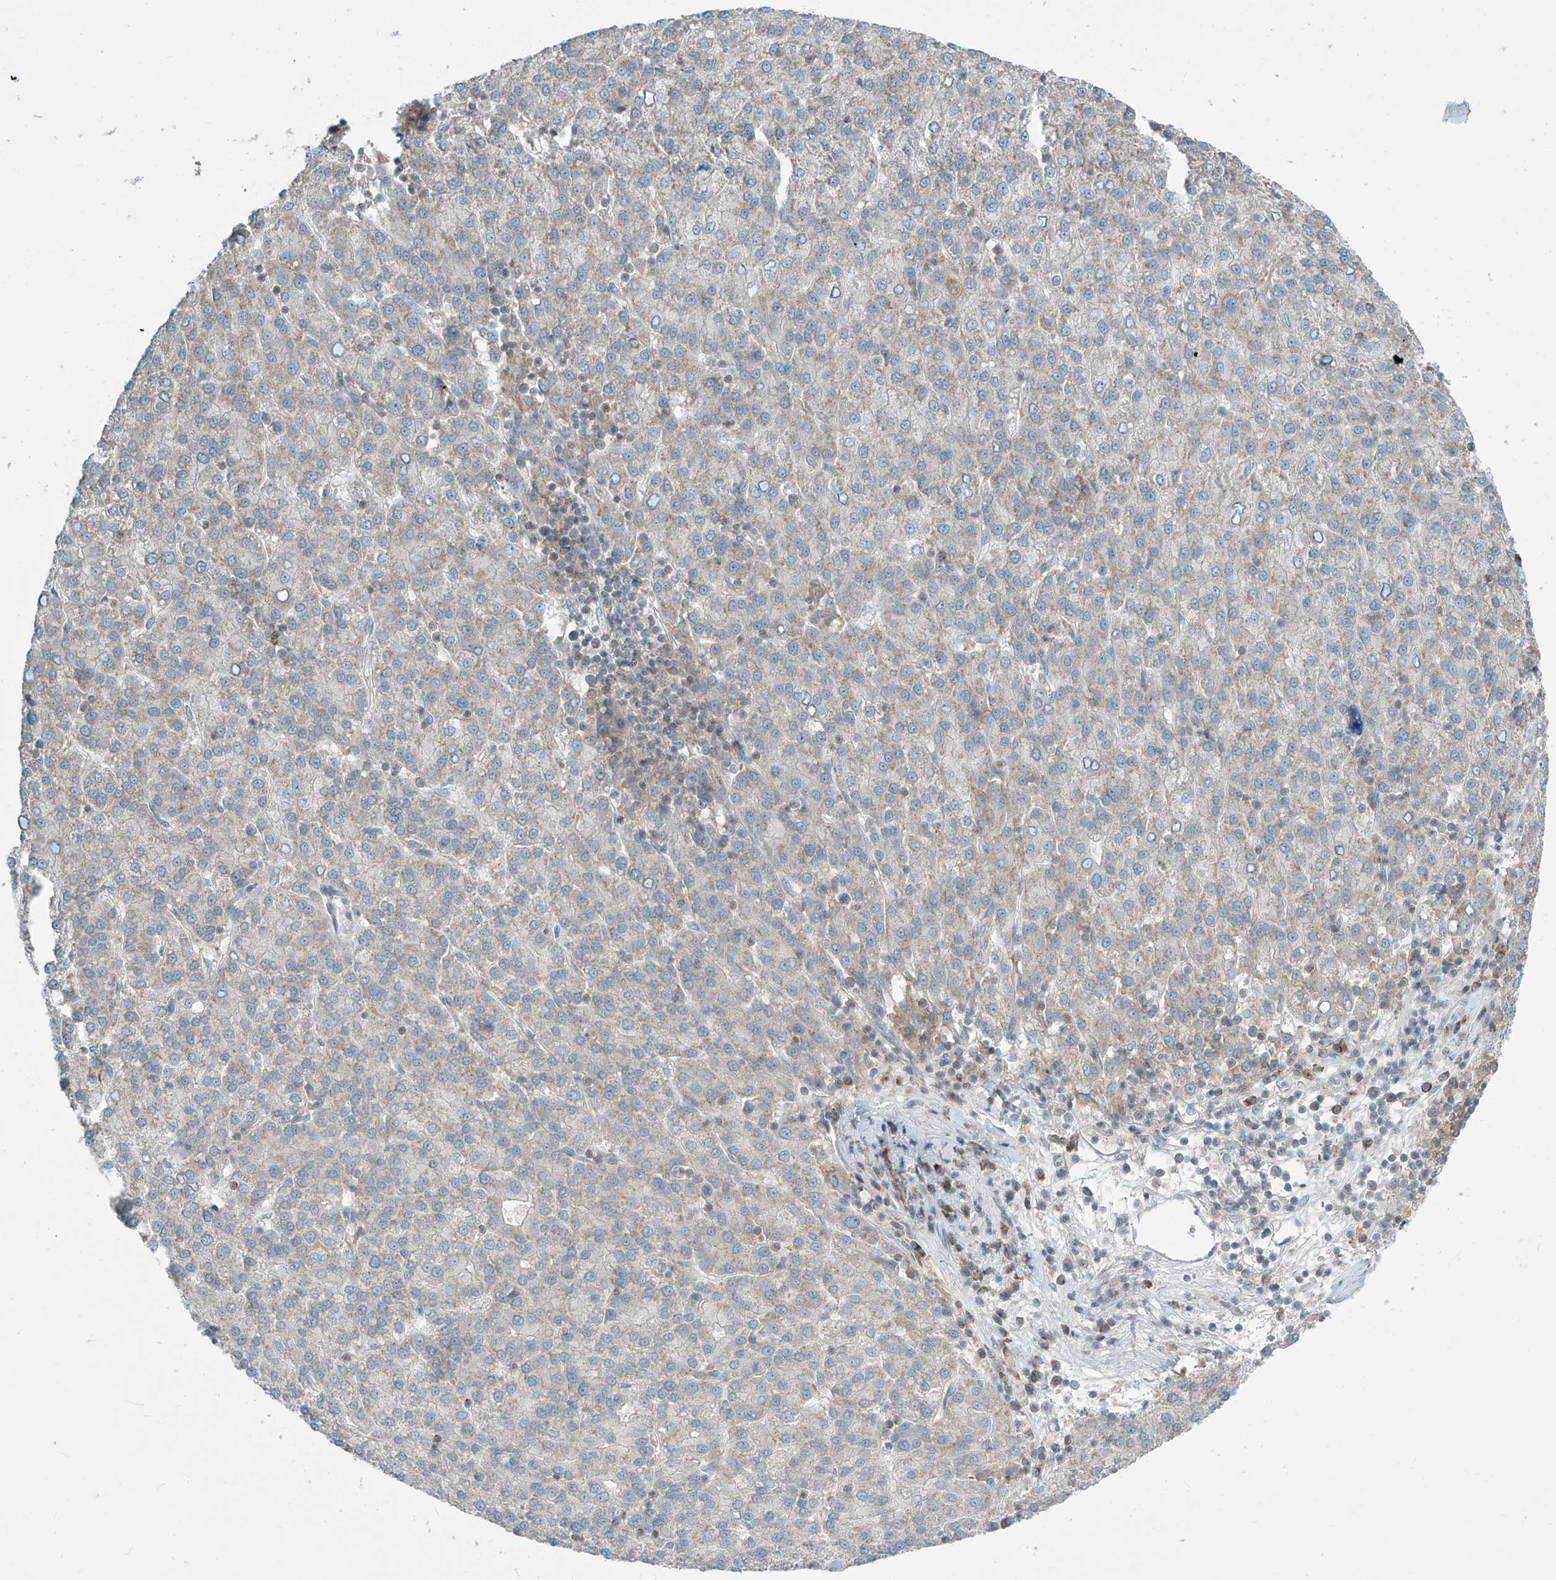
{"staining": {"intensity": "negative", "quantity": "none", "location": "none"}, "tissue": "liver cancer", "cell_type": "Tumor cells", "image_type": "cancer", "snomed": [{"axis": "morphology", "description": "Carcinoma, Hepatocellular, NOS"}, {"axis": "topography", "description": "Liver"}], "caption": "Tumor cells are negative for brown protein staining in hepatocellular carcinoma (liver).", "gene": "PARVG", "patient": {"sex": "female", "age": 58}}